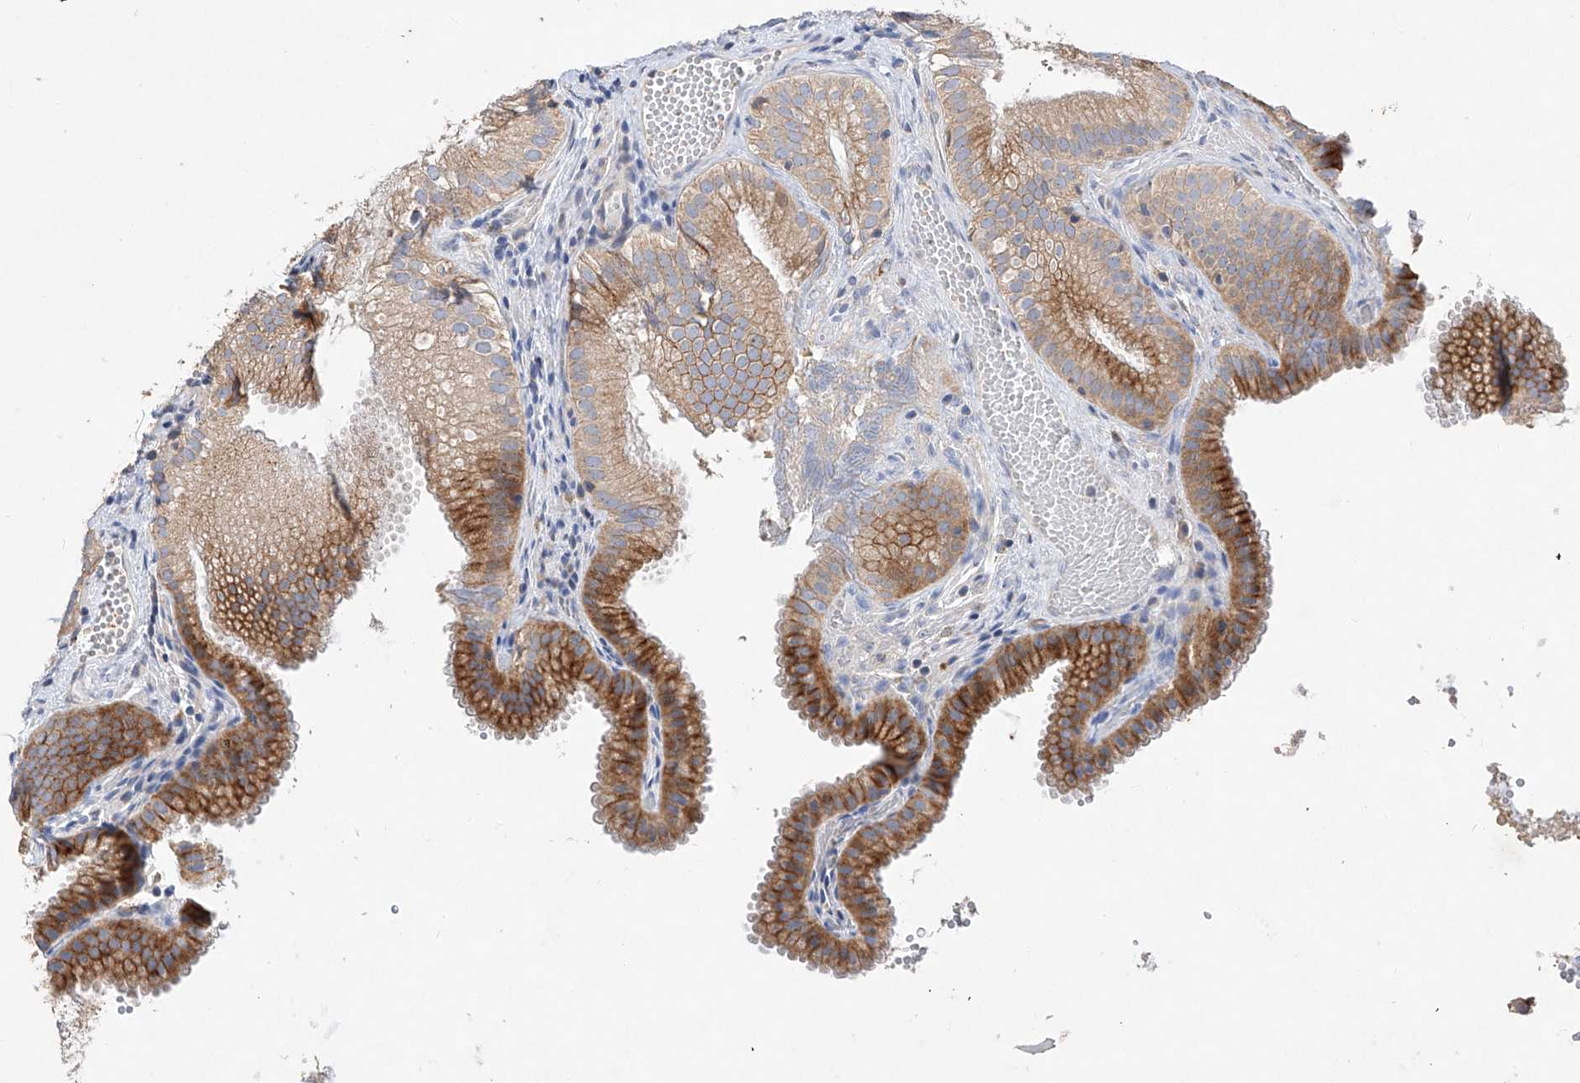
{"staining": {"intensity": "strong", "quantity": "25%-75%", "location": "cytoplasmic/membranous"}, "tissue": "gallbladder", "cell_type": "Glandular cells", "image_type": "normal", "snomed": [{"axis": "morphology", "description": "Normal tissue, NOS"}, {"axis": "topography", "description": "Gallbladder"}], "caption": "A high-resolution histopathology image shows immunohistochemistry (IHC) staining of benign gallbladder, which shows strong cytoplasmic/membranous expression in about 25%-75% of glandular cells. The protein of interest is shown in brown color, while the nuclei are stained blue.", "gene": "AMD1", "patient": {"sex": "female", "age": 30}}